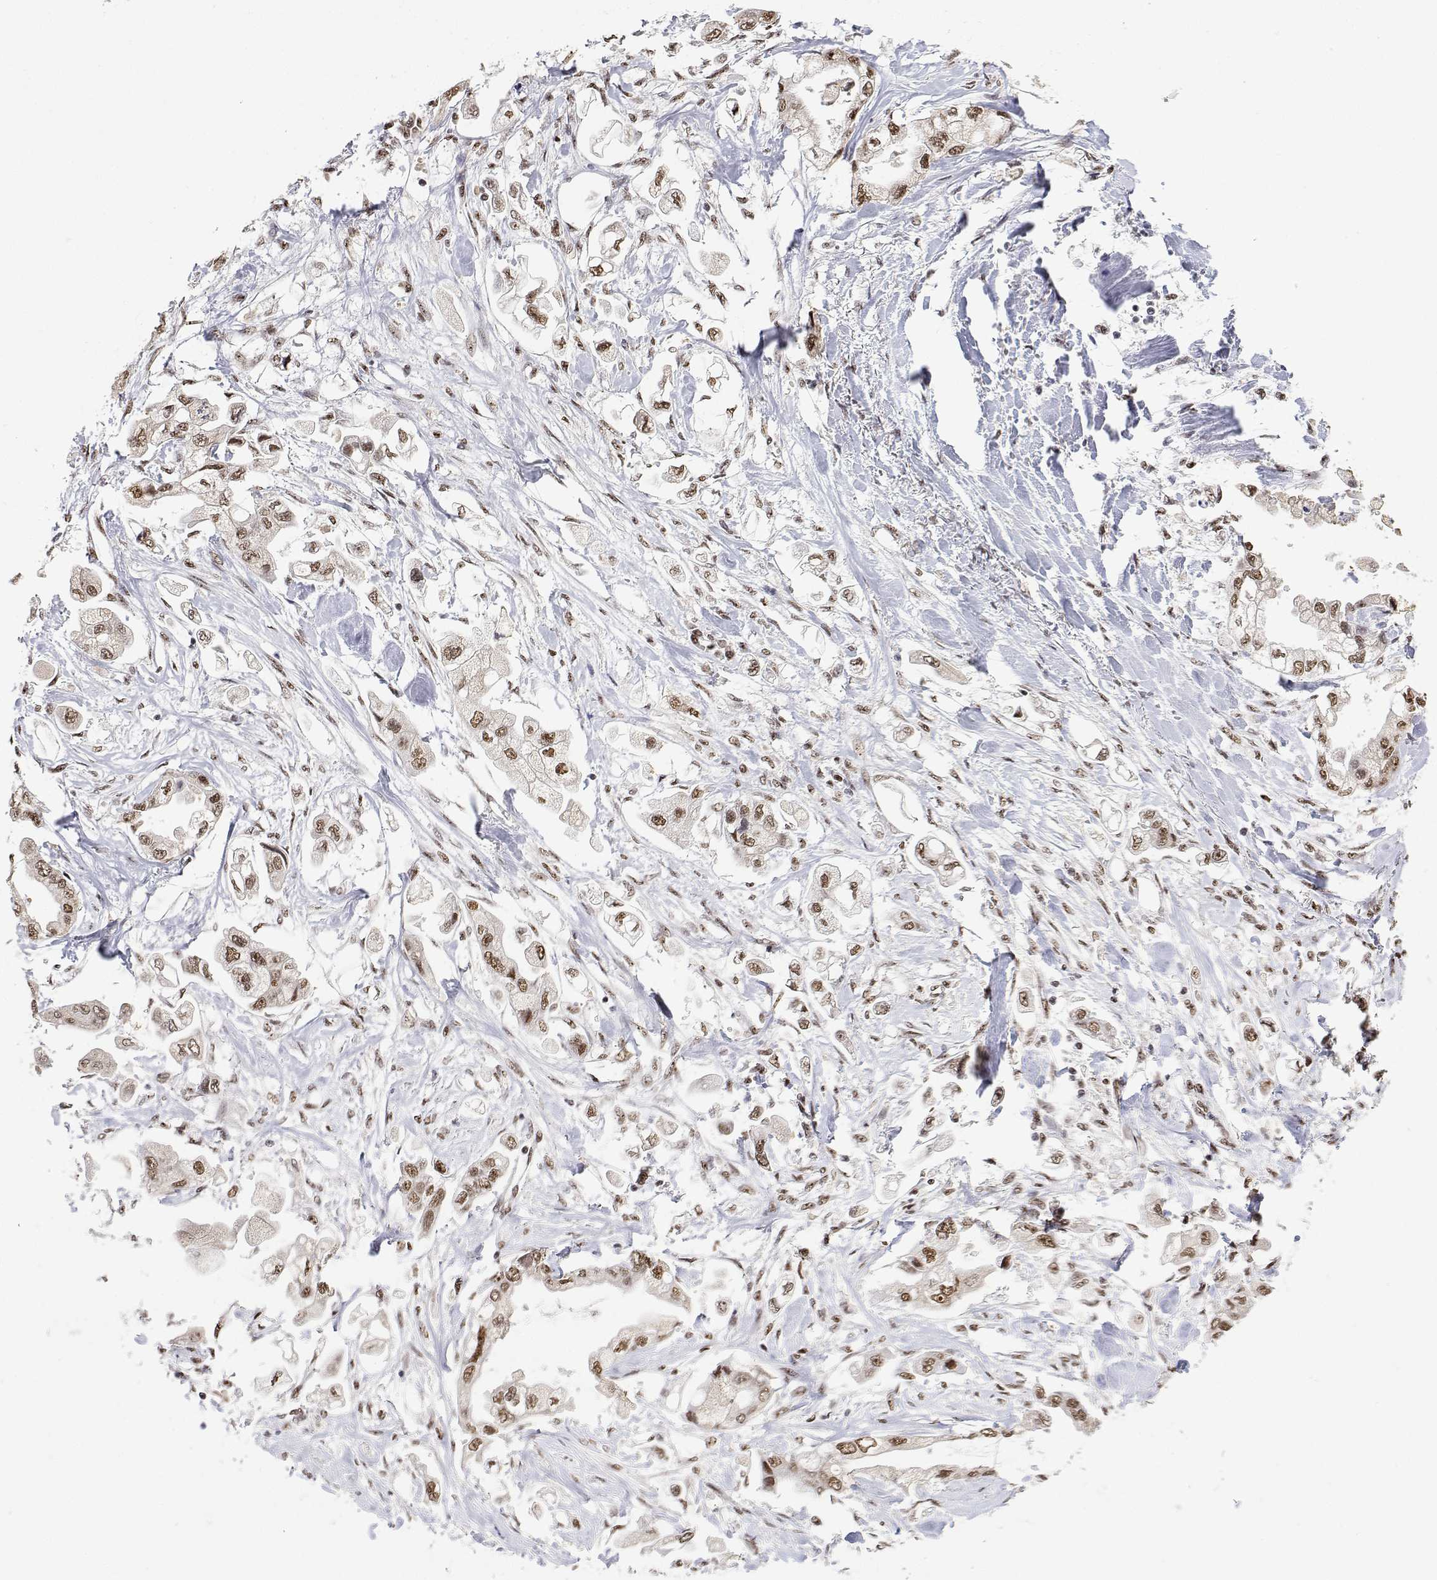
{"staining": {"intensity": "moderate", "quantity": ">75%", "location": "nuclear"}, "tissue": "stomach cancer", "cell_type": "Tumor cells", "image_type": "cancer", "snomed": [{"axis": "morphology", "description": "Adenocarcinoma, NOS"}, {"axis": "topography", "description": "Stomach"}], "caption": "About >75% of tumor cells in human adenocarcinoma (stomach) demonstrate moderate nuclear protein staining as visualized by brown immunohistochemical staining.", "gene": "ADAR", "patient": {"sex": "male", "age": 62}}